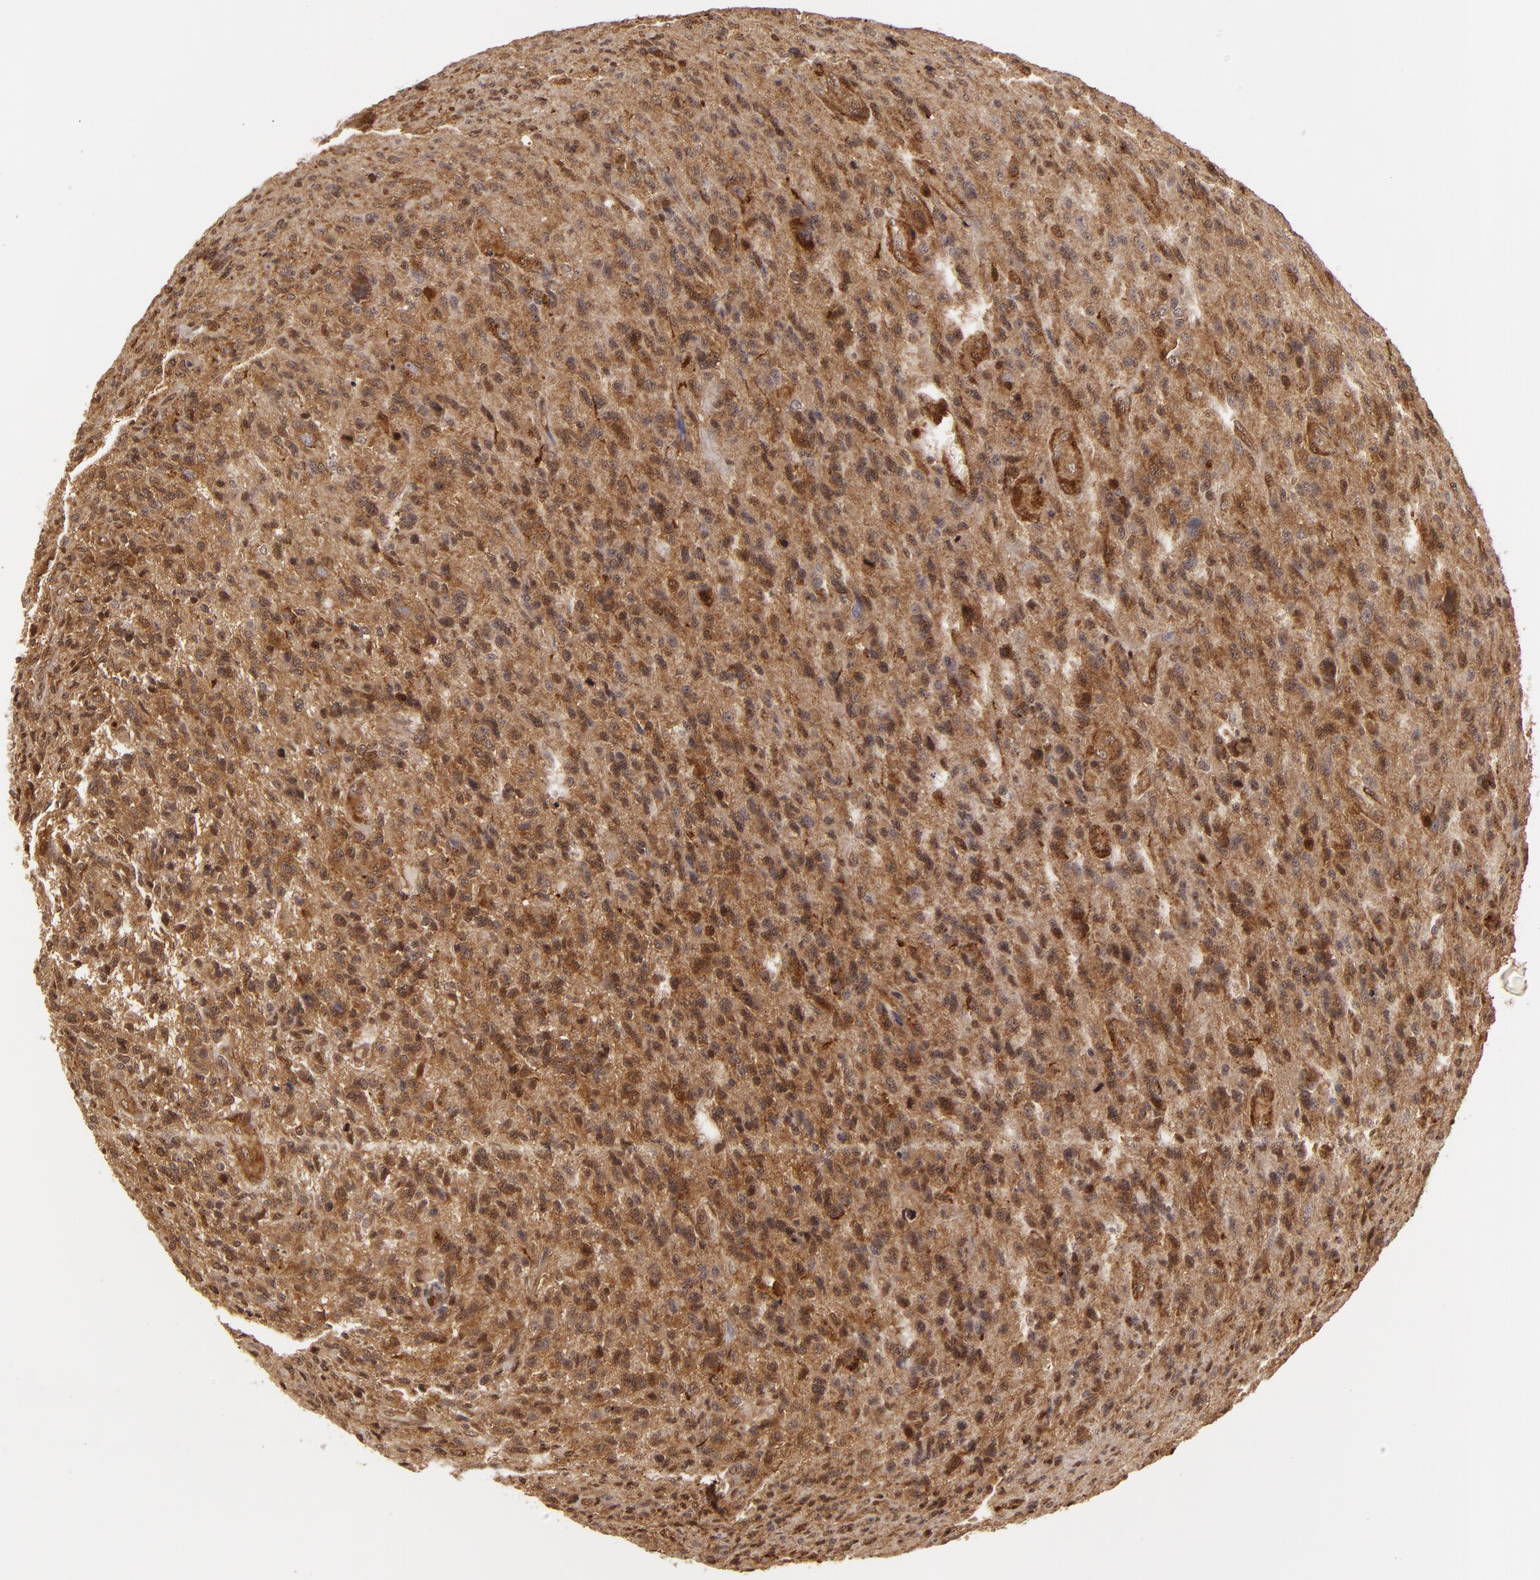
{"staining": {"intensity": "strong", "quantity": ">75%", "location": "cytoplasmic/membranous,nuclear"}, "tissue": "glioma", "cell_type": "Tumor cells", "image_type": "cancer", "snomed": [{"axis": "morphology", "description": "Glioma, malignant, High grade"}, {"axis": "topography", "description": "Brain"}], "caption": "Immunohistochemical staining of human glioma displays high levels of strong cytoplasmic/membranous and nuclear protein expression in approximately >75% of tumor cells.", "gene": "ZBTB33", "patient": {"sex": "male", "age": 36}}